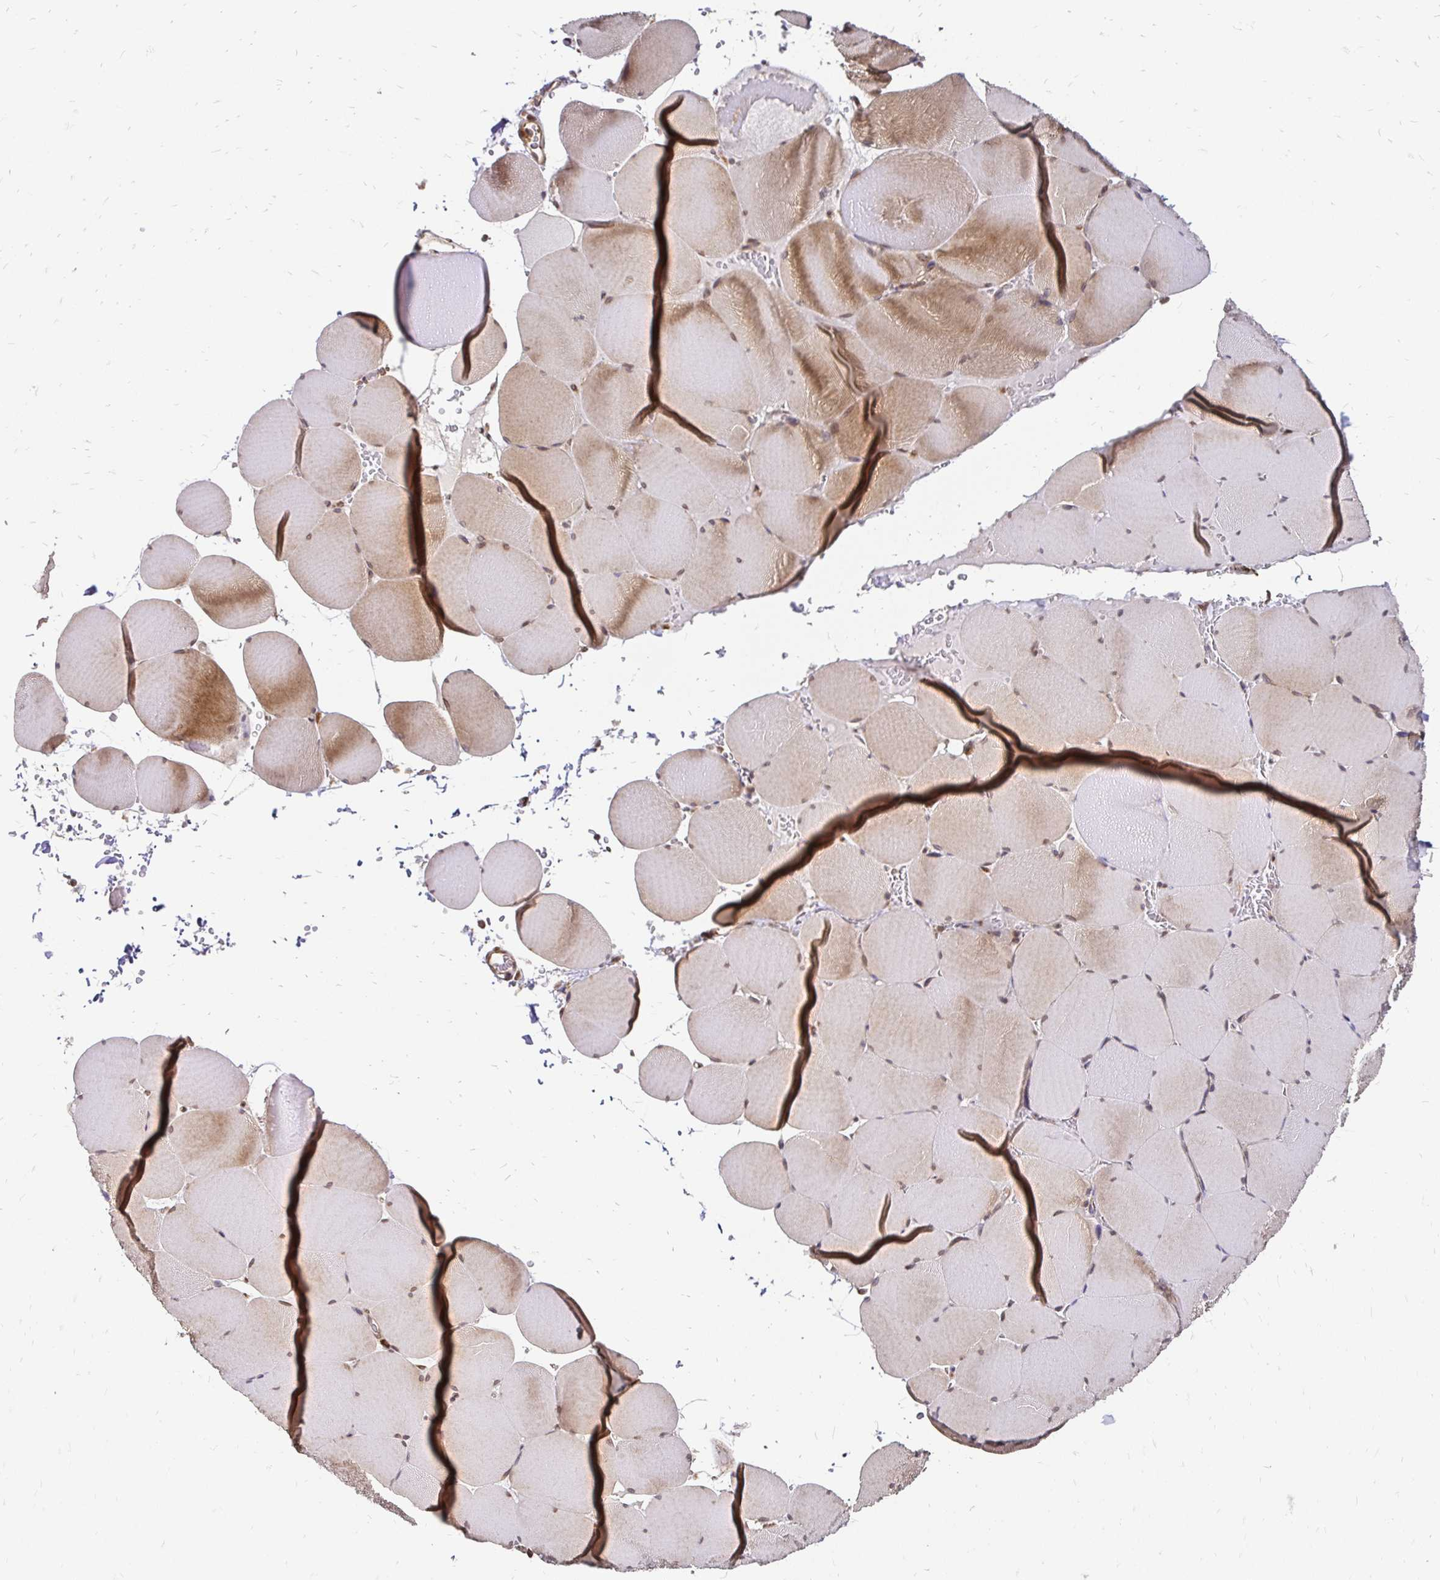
{"staining": {"intensity": "weak", "quantity": "25%-75%", "location": "cytoplasmic/membranous"}, "tissue": "skeletal muscle", "cell_type": "Myocytes", "image_type": "normal", "snomed": [{"axis": "morphology", "description": "Normal tissue, NOS"}, {"axis": "topography", "description": "Skeletal muscle"}, {"axis": "topography", "description": "Head-Neck"}], "caption": "Brown immunohistochemical staining in benign human skeletal muscle displays weak cytoplasmic/membranous positivity in about 25%-75% of myocytes. Ihc stains the protein of interest in brown and the nuclei are stained blue.", "gene": "ZW10", "patient": {"sex": "male", "age": 66}}